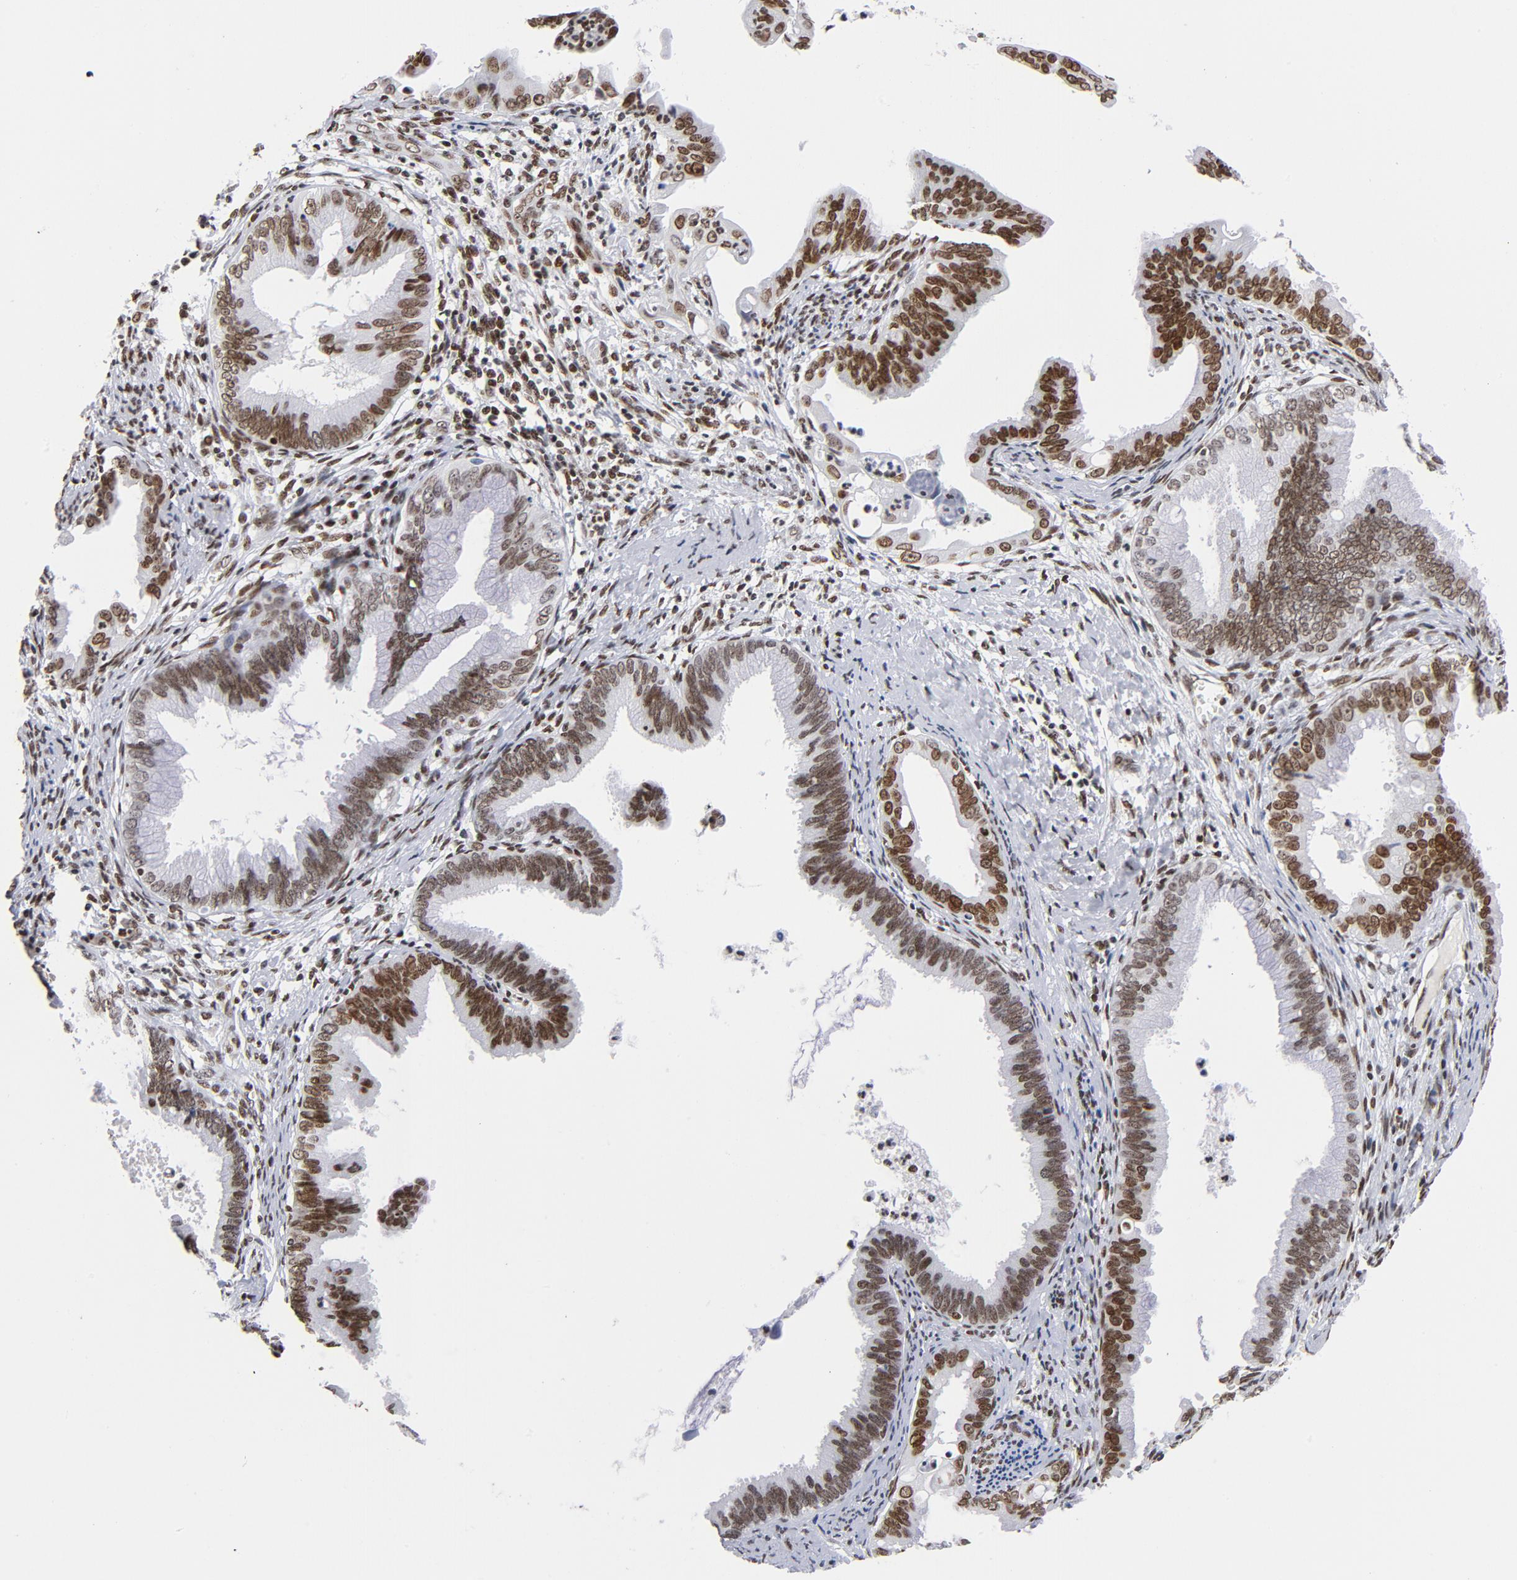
{"staining": {"intensity": "moderate", "quantity": ">75%", "location": "nuclear"}, "tissue": "cervical cancer", "cell_type": "Tumor cells", "image_type": "cancer", "snomed": [{"axis": "morphology", "description": "Adenocarcinoma, NOS"}, {"axis": "topography", "description": "Cervix"}], "caption": "Approximately >75% of tumor cells in human adenocarcinoma (cervical) exhibit moderate nuclear protein positivity as visualized by brown immunohistochemical staining.", "gene": "TOP2B", "patient": {"sex": "female", "age": 47}}